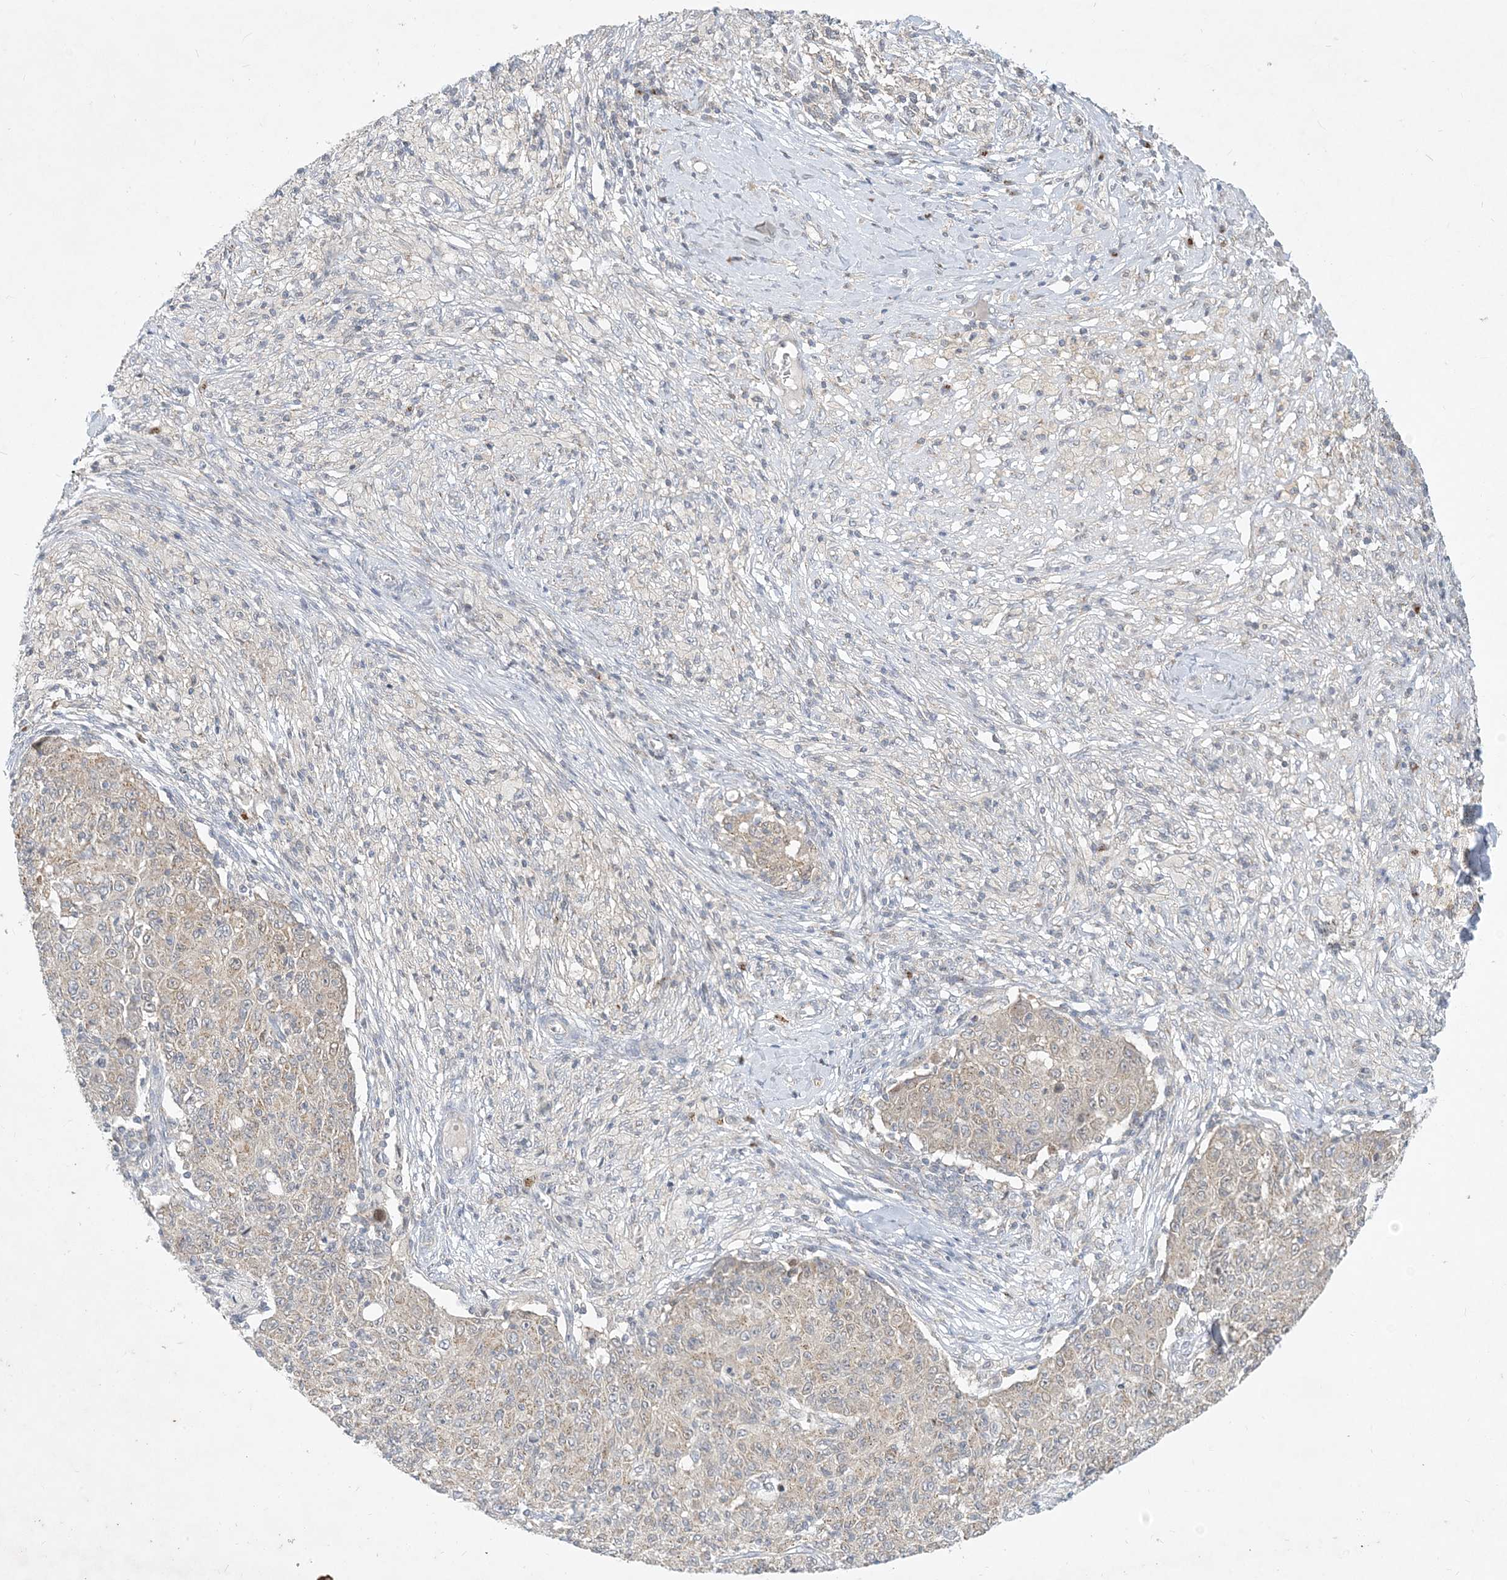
{"staining": {"intensity": "weak", "quantity": ">75%", "location": "cytoplasmic/membranous"}, "tissue": "ovarian cancer", "cell_type": "Tumor cells", "image_type": "cancer", "snomed": [{"axis": "morphology", "description": "Carcinoma, endometroid"}, {"axis": "topography", "description": "Ovary"}], "caption": "IHC staining of ovarian cancer (endometroid carcinoma), which shows low levels of weak cytoplasmic/membranous positivity in approximately >75% of tumor cells indicating weak cytoplasmic/membranous protein staining. The staining was performed using DAB (brown) for protein detection and nuclei were counterstained in hematoxylin (blue).", "gene": "CCDC14", "patient": {"sex": "female", "age": 42}}